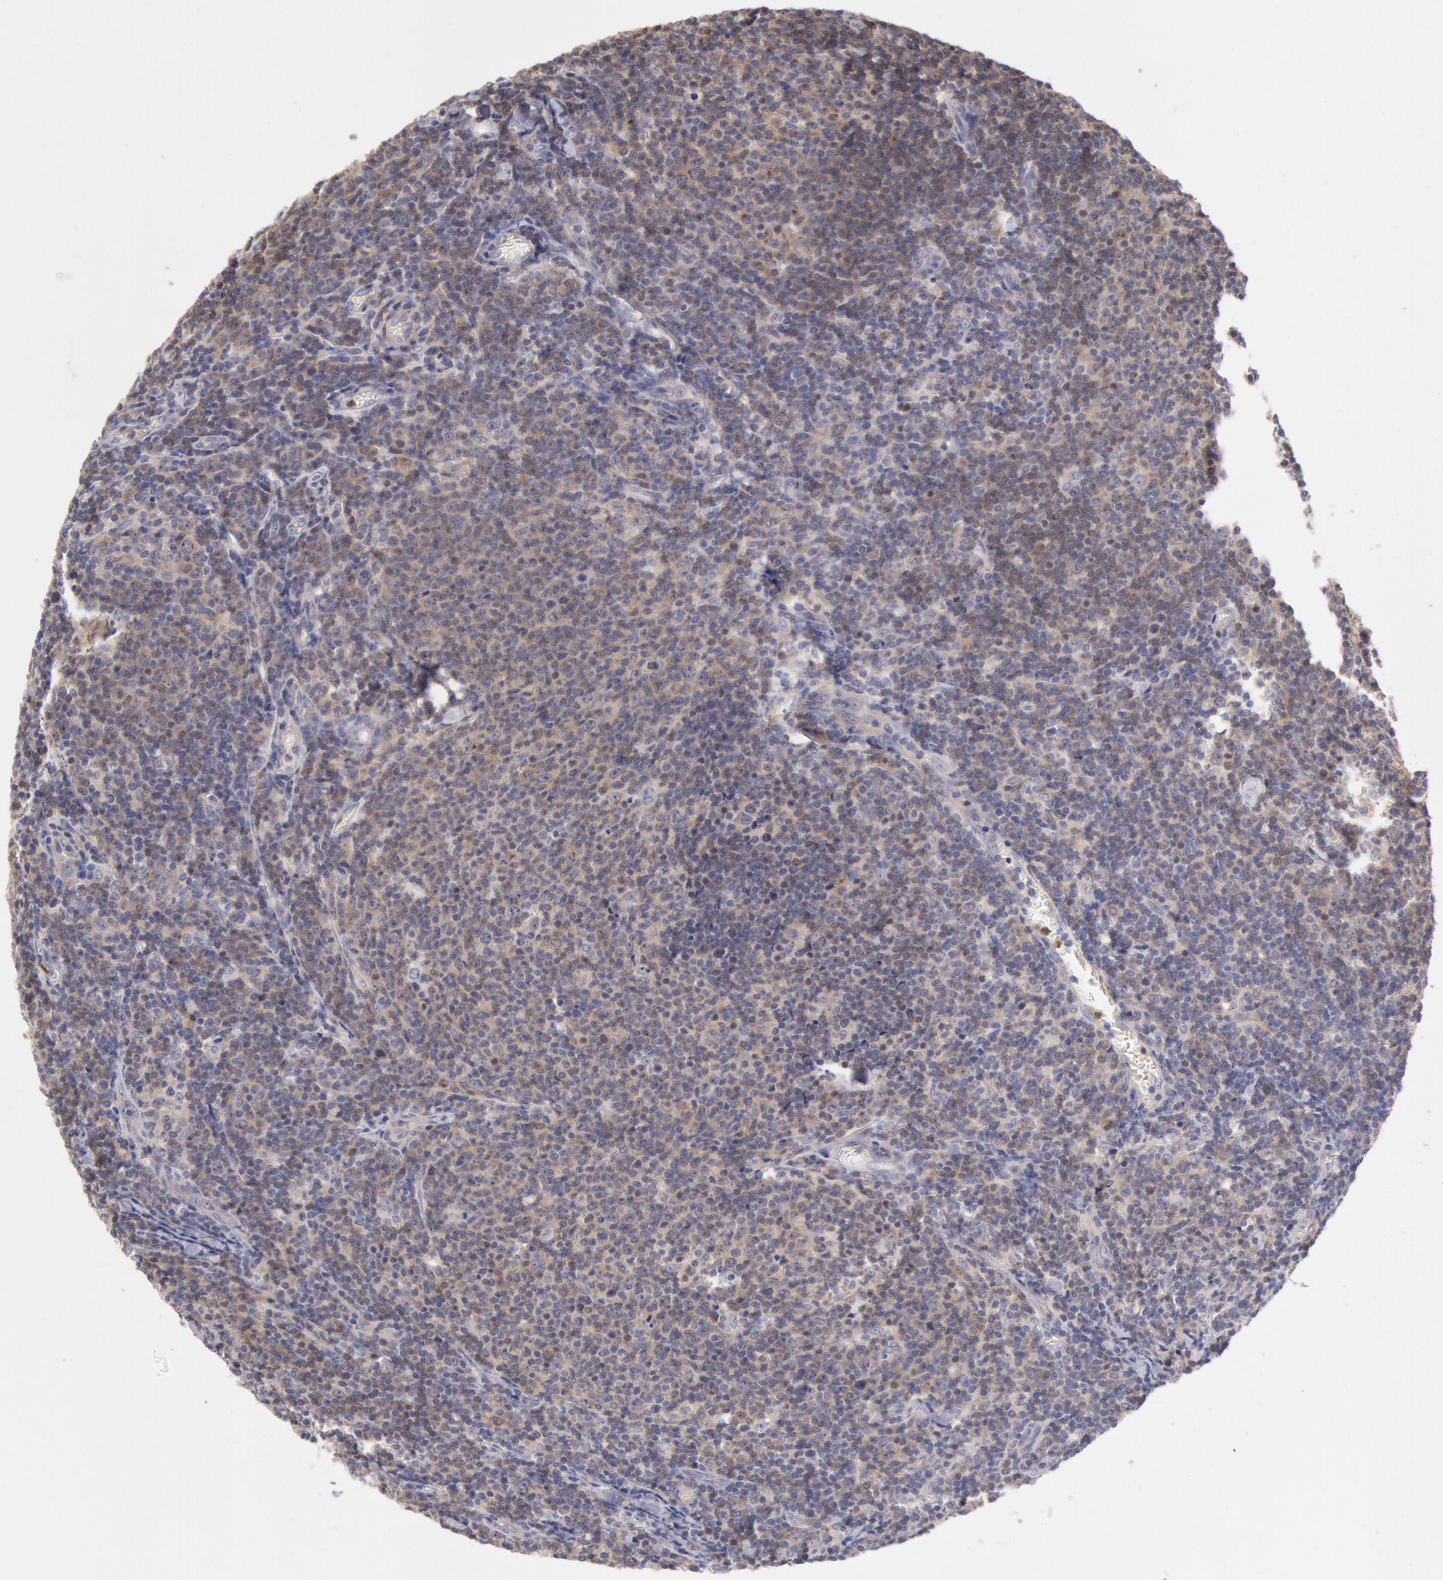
{"staining": {"intensity": "weak", "quantity": "<25%", "location": "cytoplasmic/membranous"}, "tissue": "lymphoma", "cell_type": "Tumor cells", "image_type": "cancer", "snomed": [{"axis": "morphology", "description": "Malignant lymphoma, non-Hodgkin's type, Low grade"}, {"axis": "topography", "description": "Lymph node"}], "caption": "This is a micrograph of IHC staining of lymphoma, which shows no positivity in tumor cells.", "gene": "TMED8", "patient": {"sex": "male", "age": 74}}